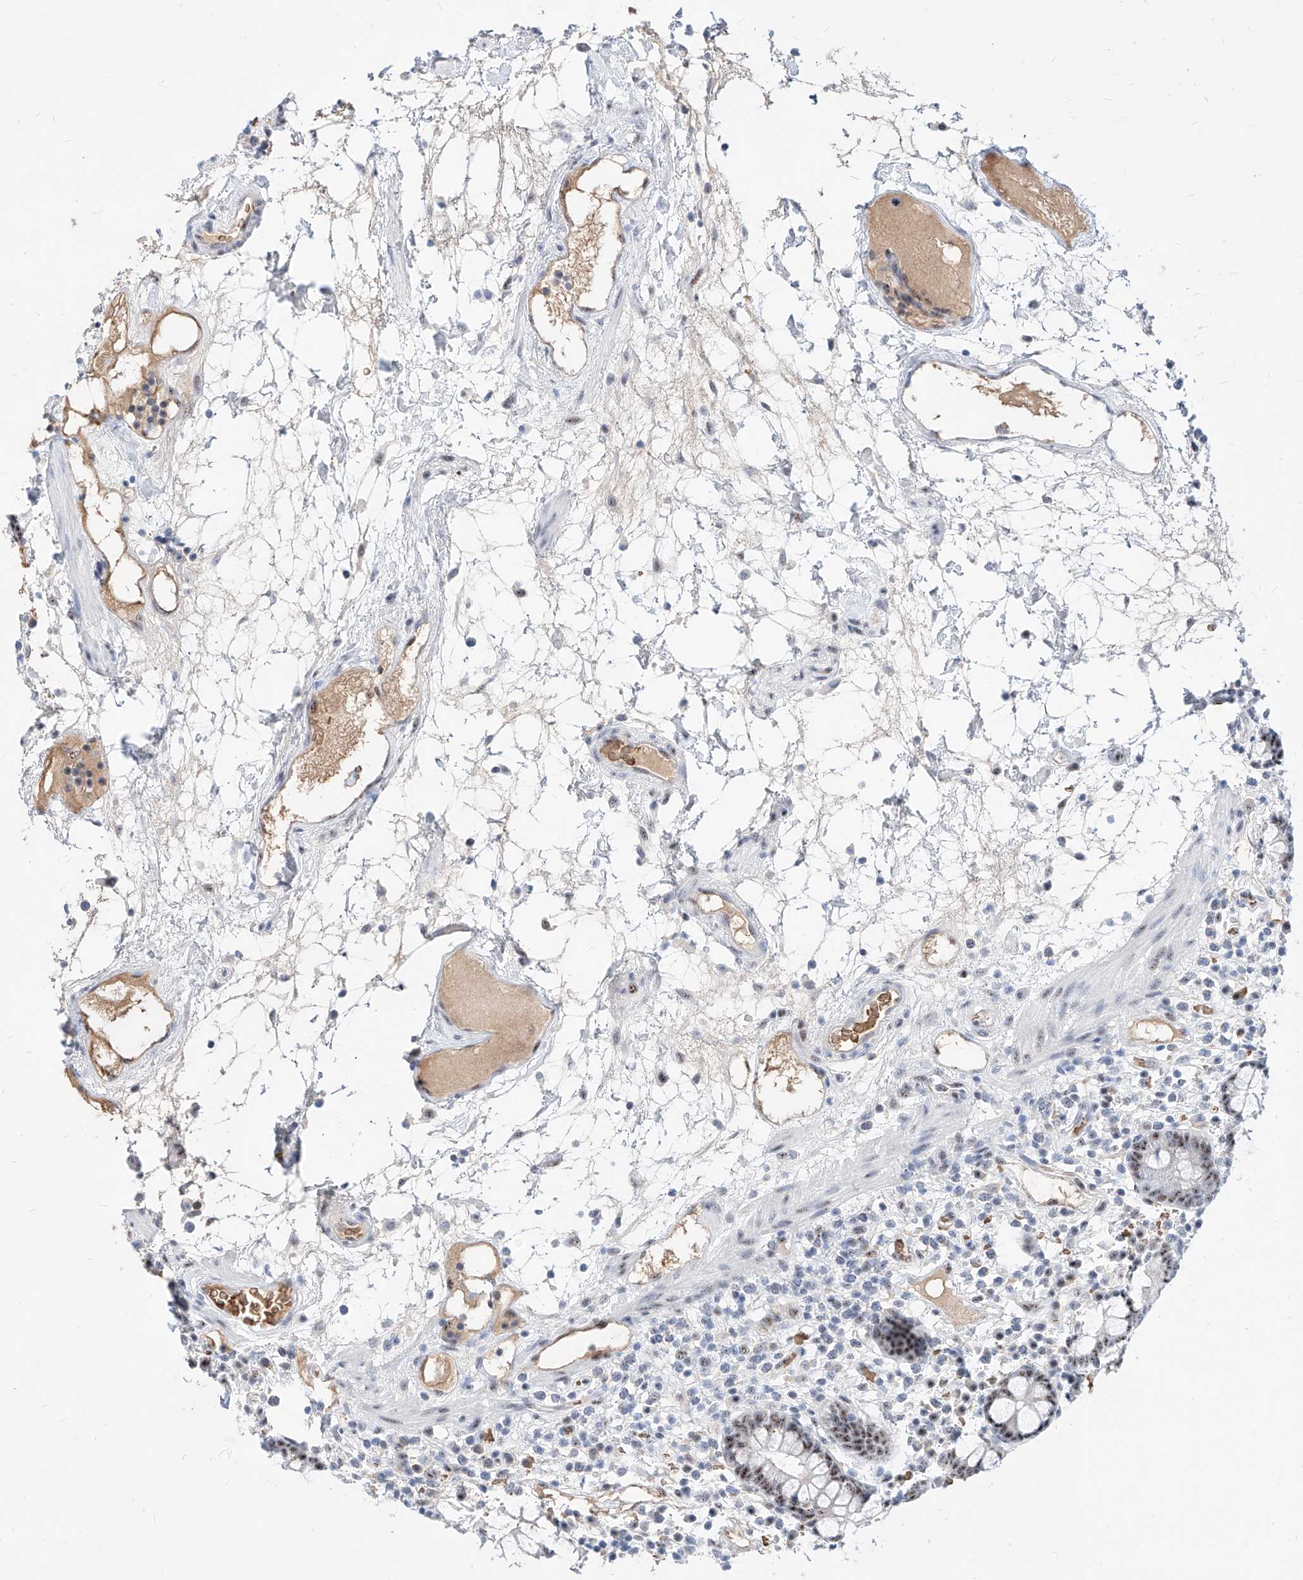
{"staining": {"intensity": "negative", "quantity": "none", "location": "none"}, "tissue": "colon", "cell_type": "Endothelial cells", "image_type": "normal", "snomed": [{"axis": "morphology", "description": "Normal tissue, NOS"}, {"axis": "topography", "description": "Colon"}], "caption": "A histopathology image of colon stained for a protein exhibits no brown staining in endothelial cells. (Stains: DAB (3,3'-diaminobenzidine) immunohistochemistry (IHC) with hematoxylin counter stain, Microscopy: brightfield microscopy at high magnification).", "gene": "ZFP42", "patient": {"sex": "female", "age": 79}}